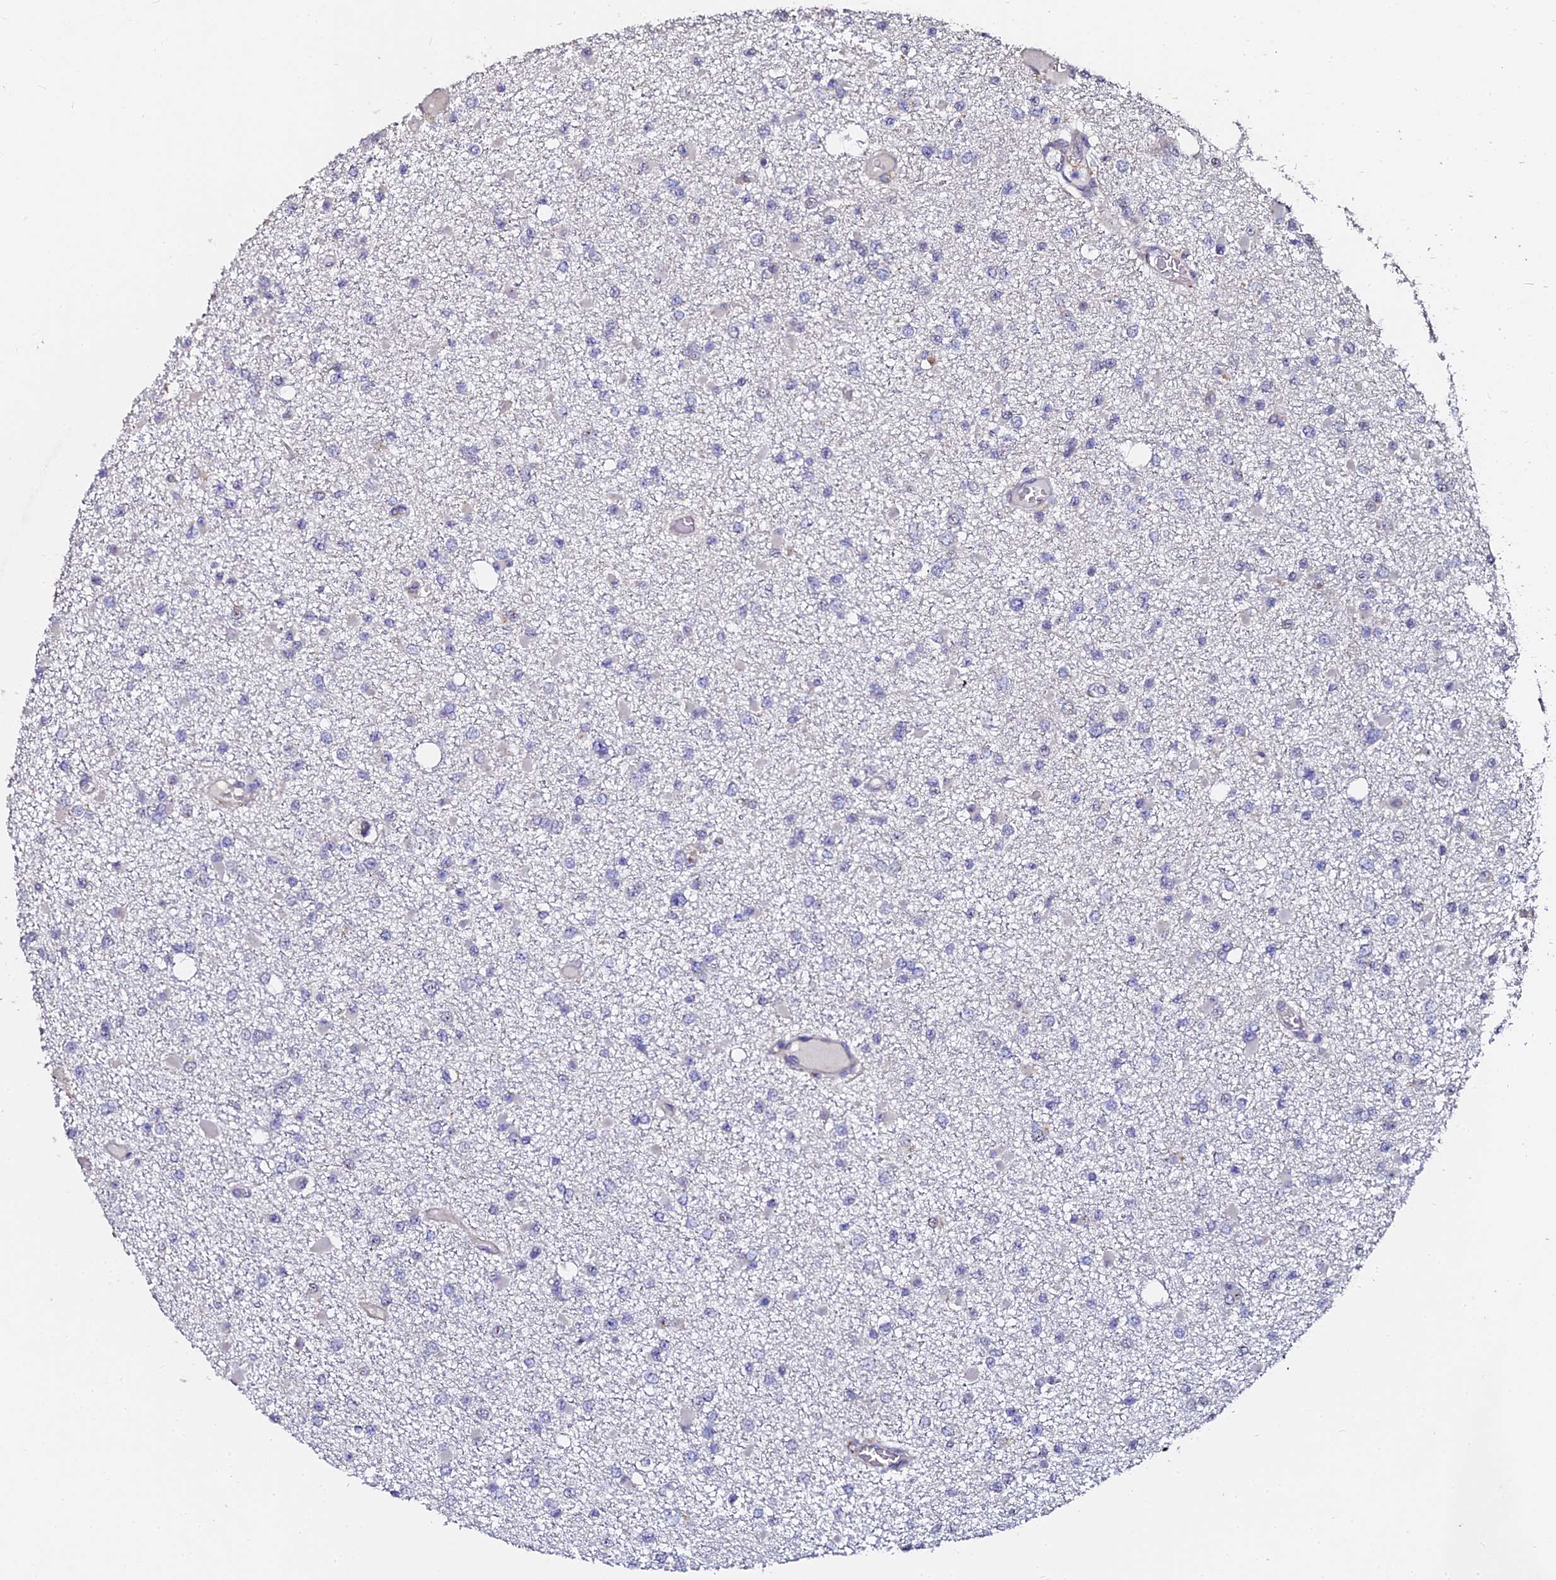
{"staining": {"intensity": "negative", "quantity": "none", "location": "none"}, "tissue": "glioma", "cell_type": "Tumor cells", "image_type": "cancer", "snomed": [{"axis": "morphology", "description": "Glioma, malignant, Low grade"}, {"axis": "topography", "description": "Brain"}], "caption": "Human malignant glioma (low-grade) stained for a protein using immunohistochemistry reveals no positivity in tumor cells.", "gene": "GPN3", "patient": {"sex": "female", "age": 22}}